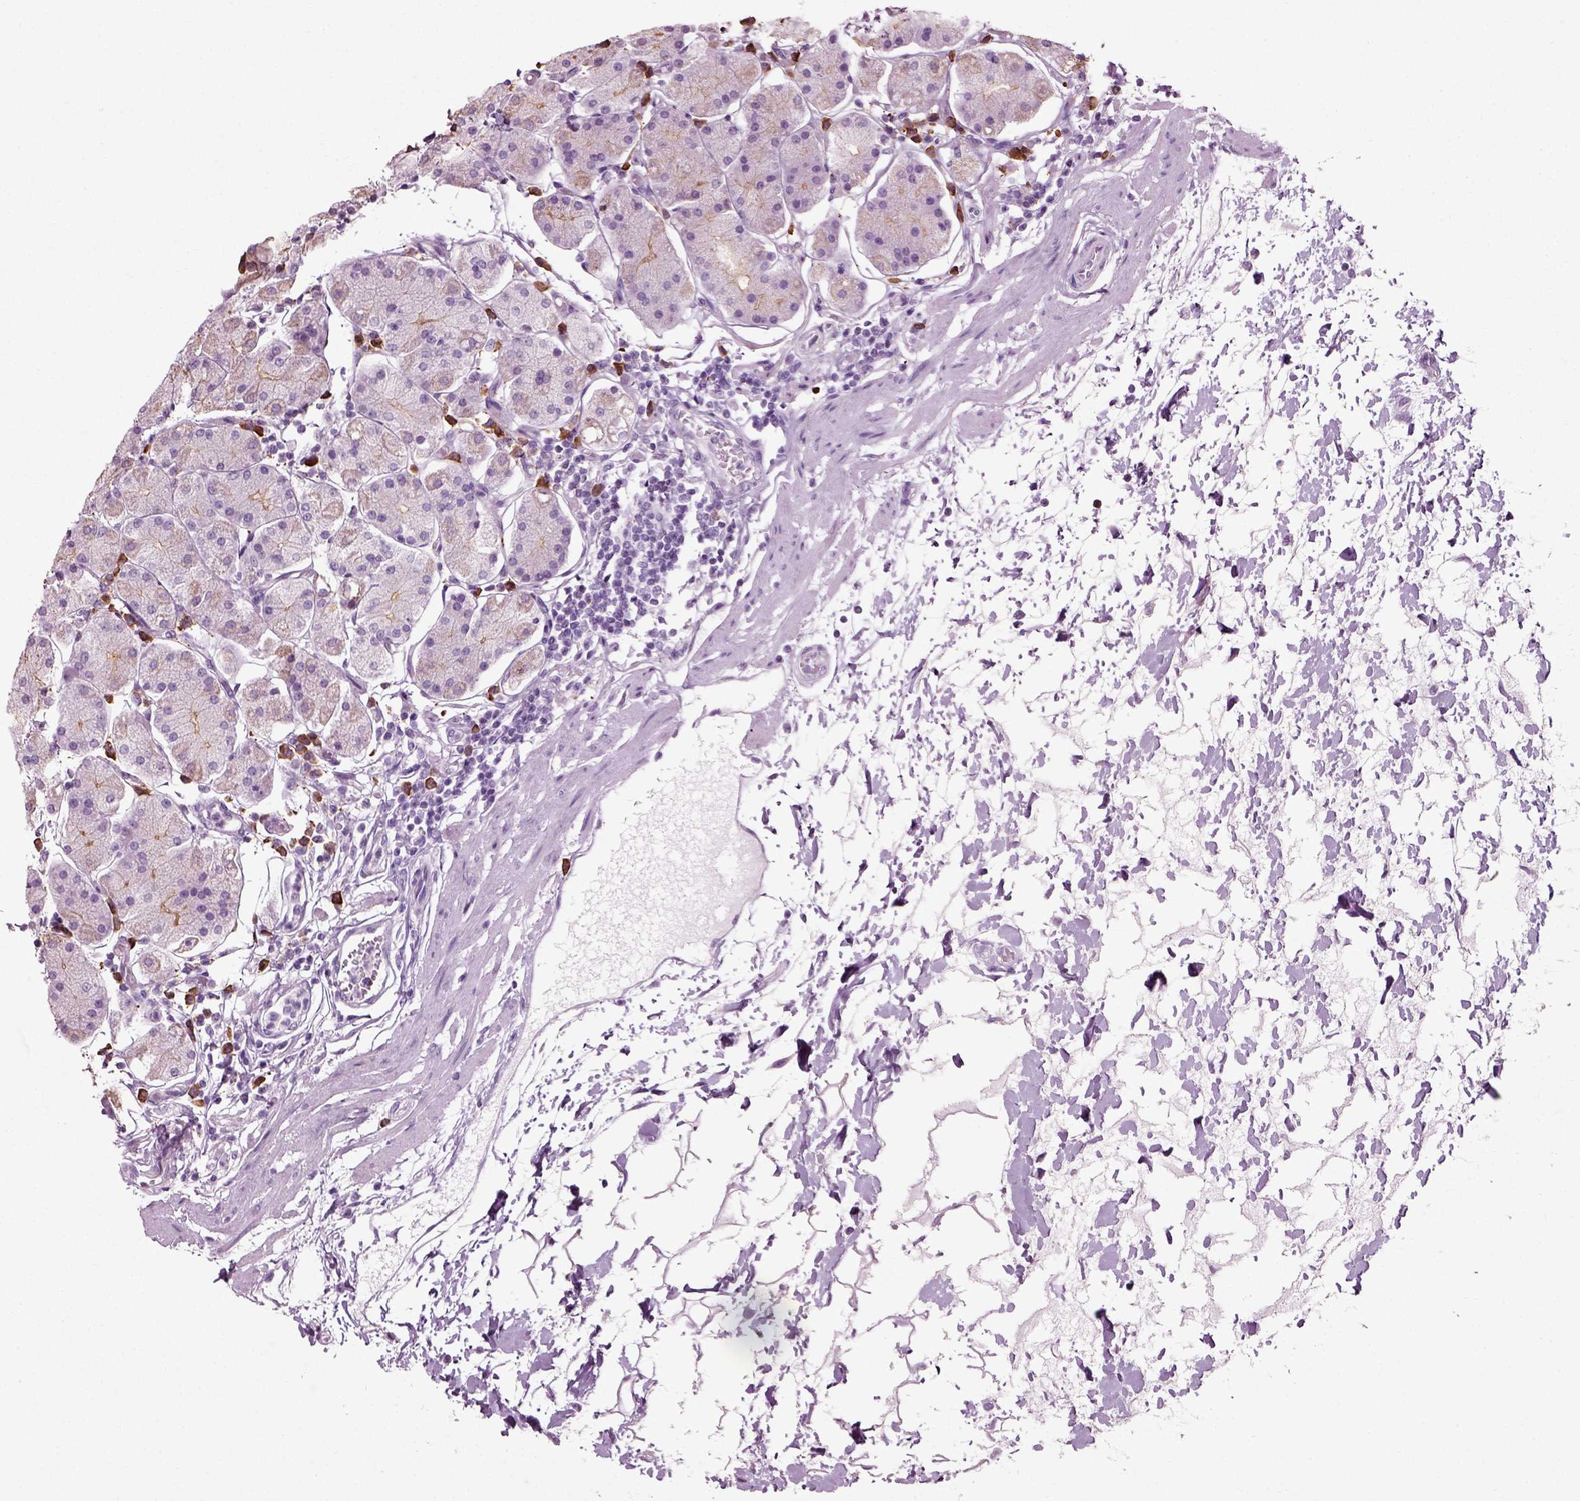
{"staining": {"intensity": "weak", "quantity": "<25%", "location": "cytoplasmic/membranous"}, "tissue": "stomach", "cell_type": "Glandular cells", "image_type": "normal", "snomed": [{"axis": "morphology", "description": "Normal tissue, NOS"}, {"axis": "topography", "description": "Stomach"}], "caption": "The histopathology image exhibits no staining of glandular cells in unremarkable stomach.", "gene": "SLC26A8", "patient": {"sex": "male", "age": 54}}